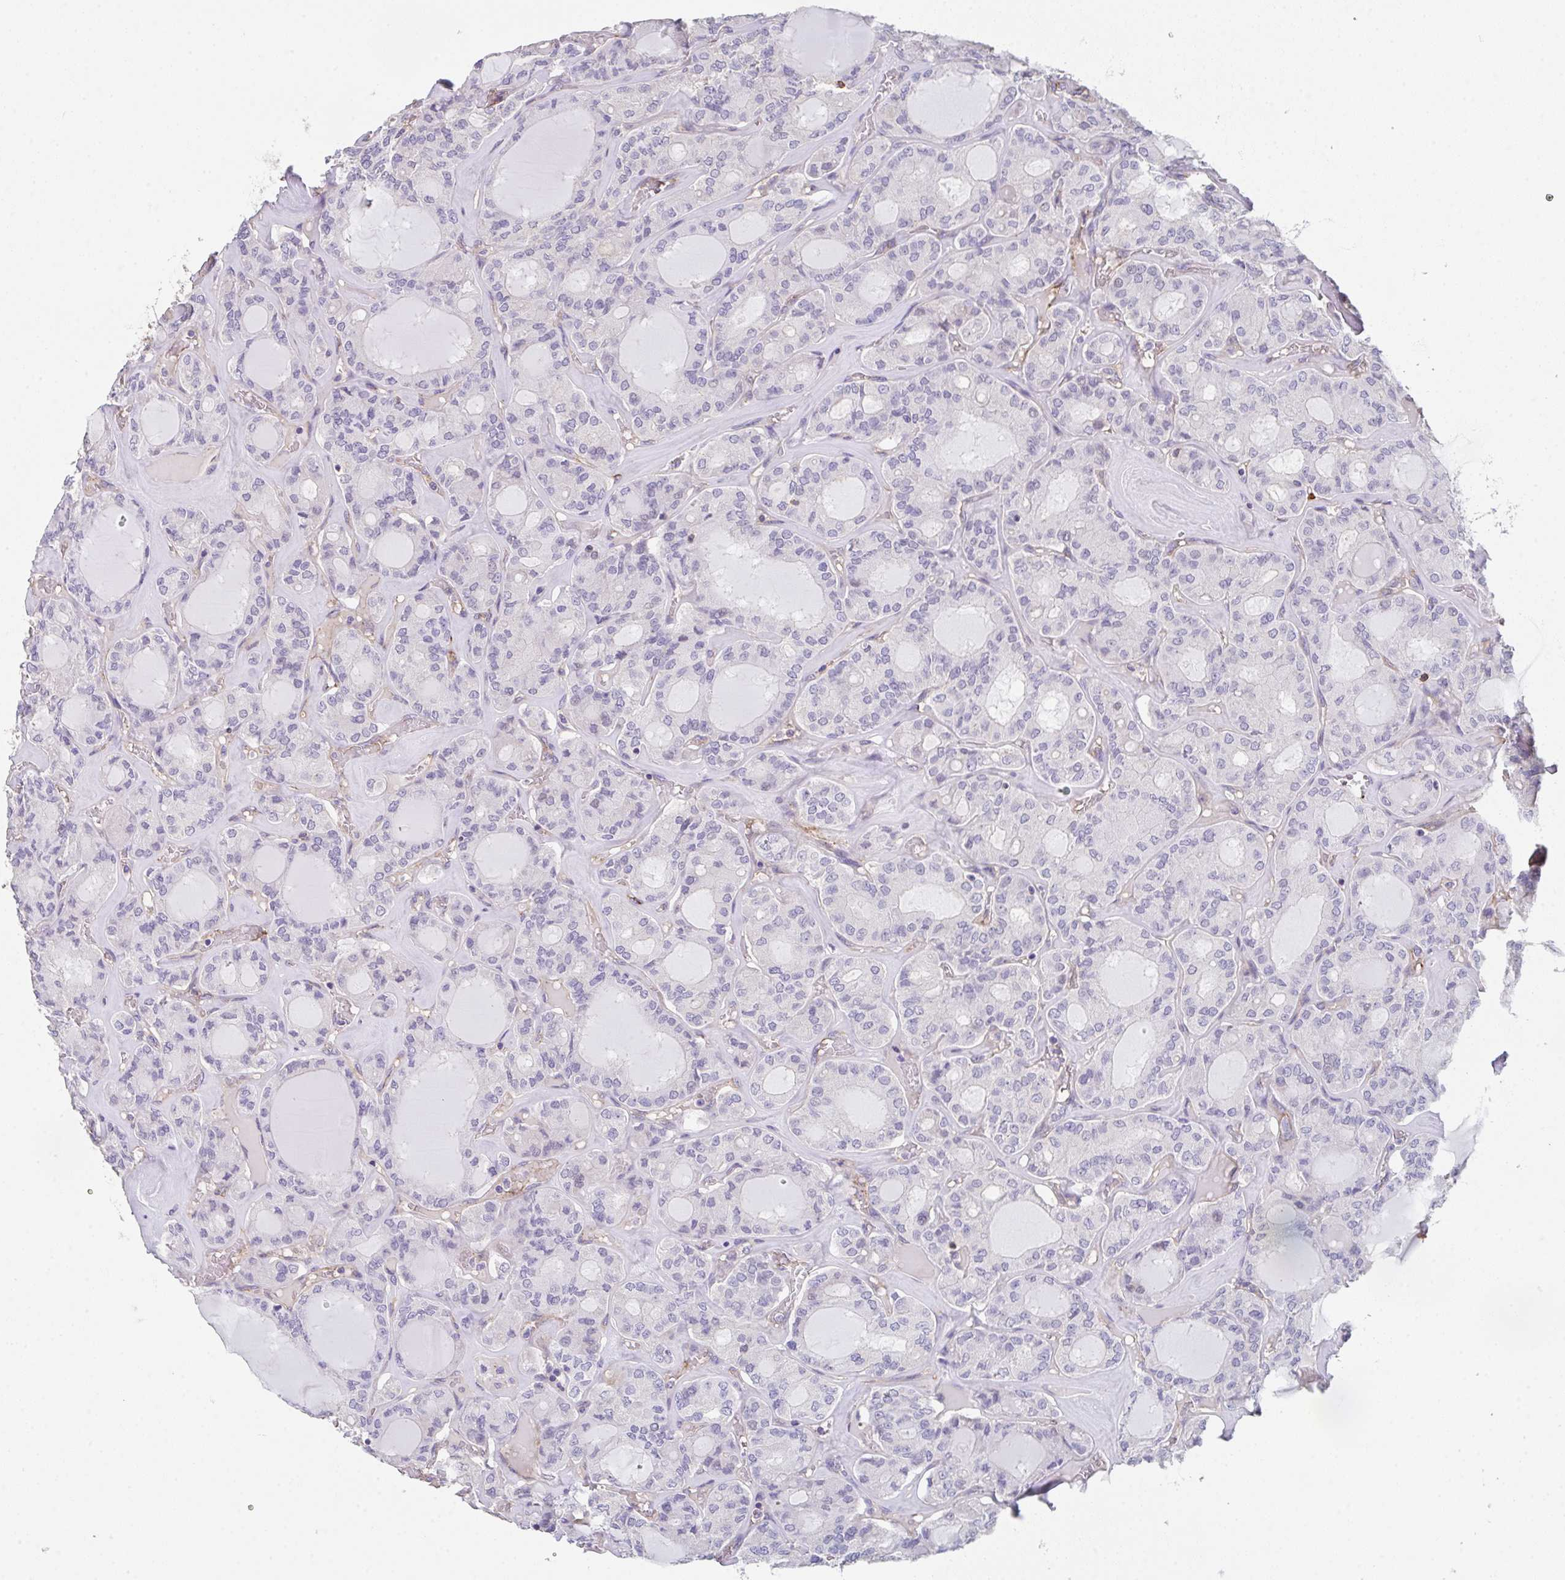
{"staining": {"intensity": "negative", "quantity": "none", "location": "none"}, "tissue": "thyroid cancer", "cell_type": "Tumor cells", "image_type": "cancer", "snomed": [{"axis": "morphology", "description": "Papillary adenocarcinoma, NOS"}, {"axis": "topography", "description": "Thyroid gland"}], "caption": "This is a photomicrograph of IHC staining of papillary adenocarcinoma (thyroid), which shows no expression in tumor cells.", "gene": "DBN1", "patient": {"sex": "male", "age": 87}}